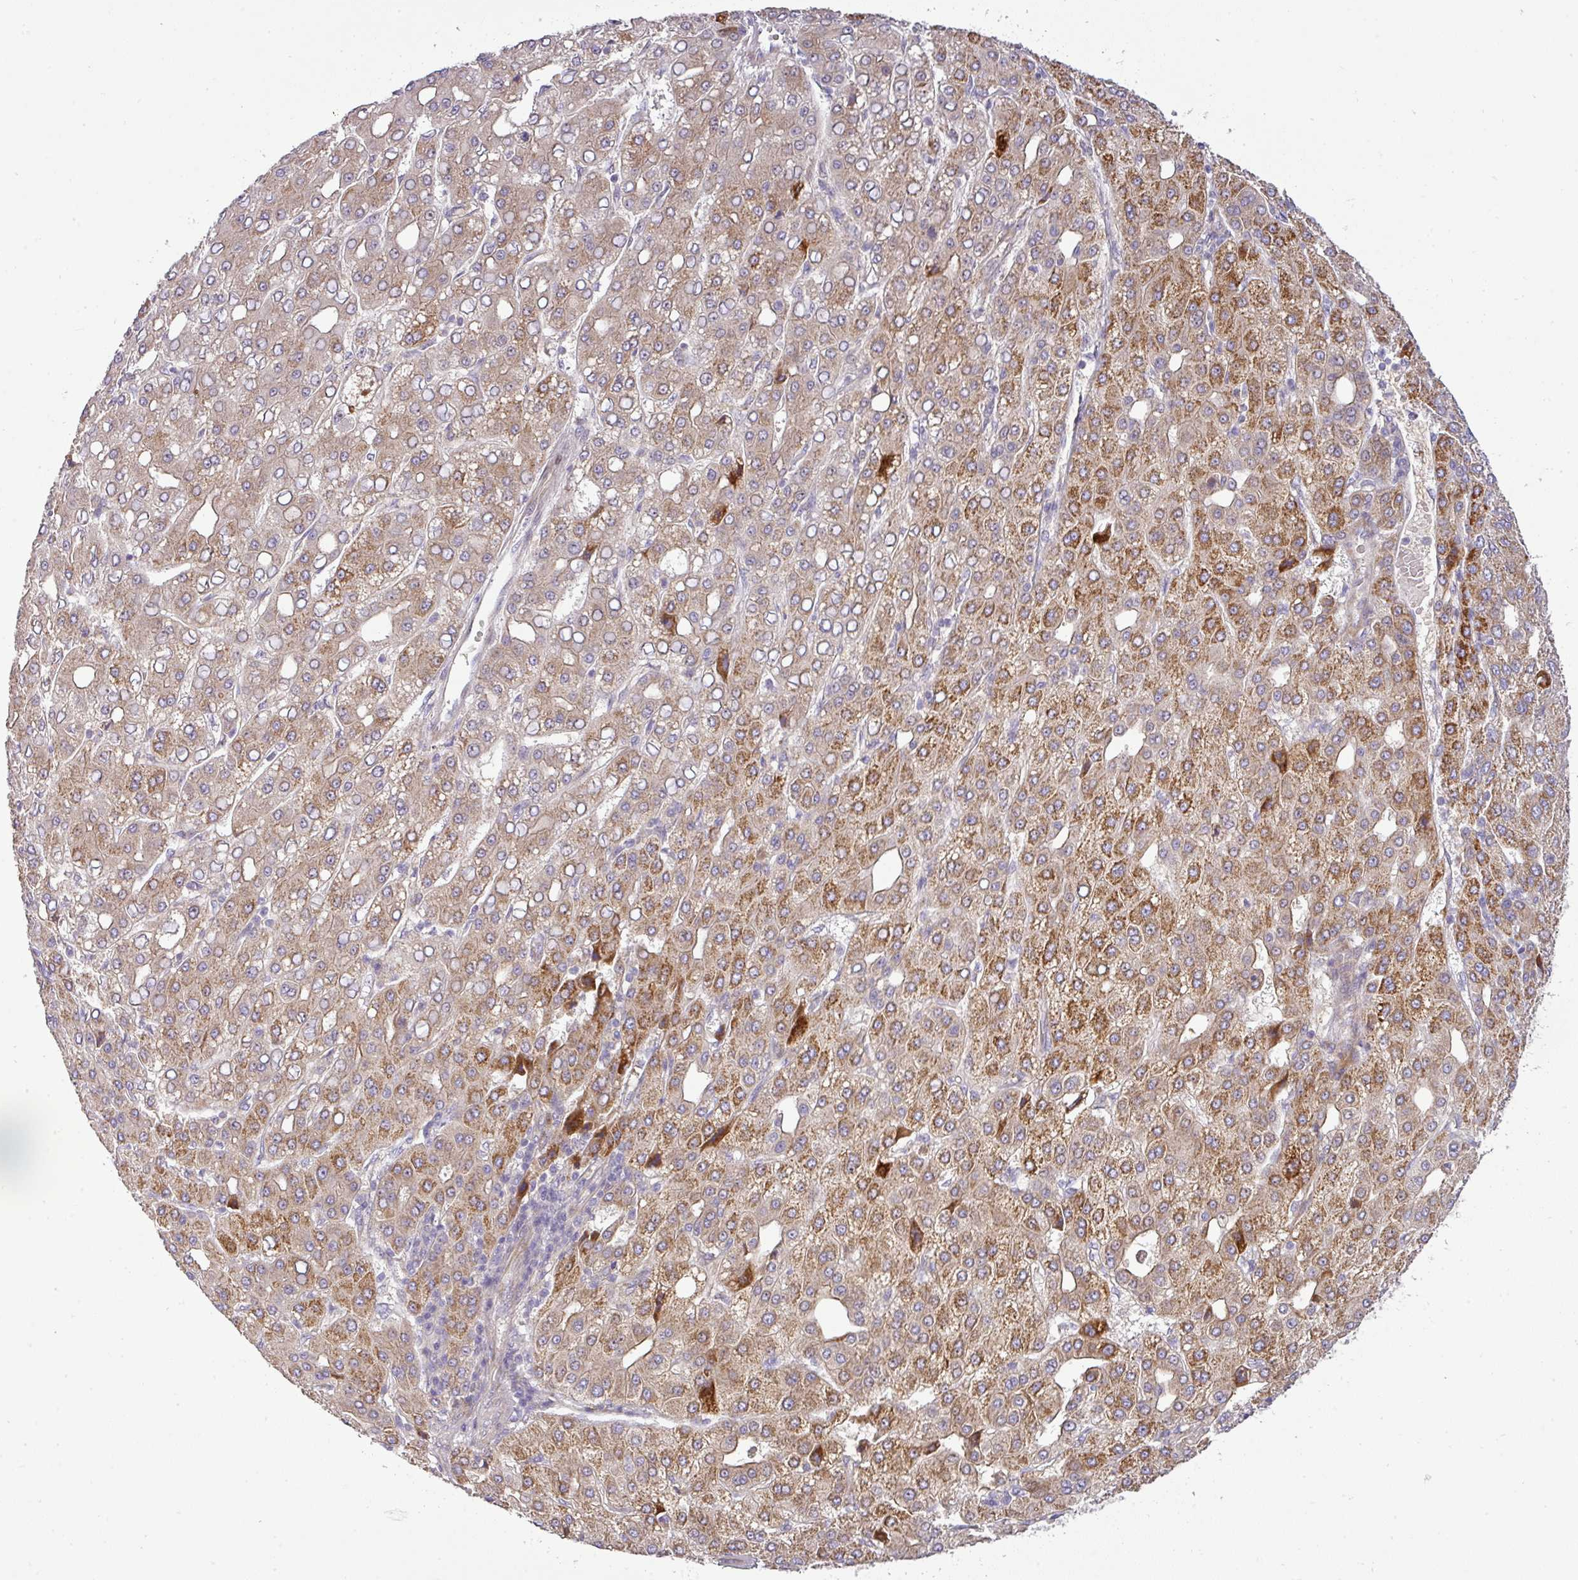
{"staining": {"intensity": "moderate", "quantity": "25%-75%", "location": "cytoplasmic/membranous"}, "tissue": "liver cancer", "cell_type": "Tumor cells", "image_type": "cancer", "snomed": [{"axis": "morphology", "description": "Carcinoma, Hepatocellular, NOS"}, {"axis": "topography", "description": "Liver"}], "caption": "The immunohistochemical stain shows moderate cytoplasmic/membranous expression in tumor cells of liver cancer tissue.", "gene": "ATP6V1F", "patient": {"sex": "male", "age": 65}}